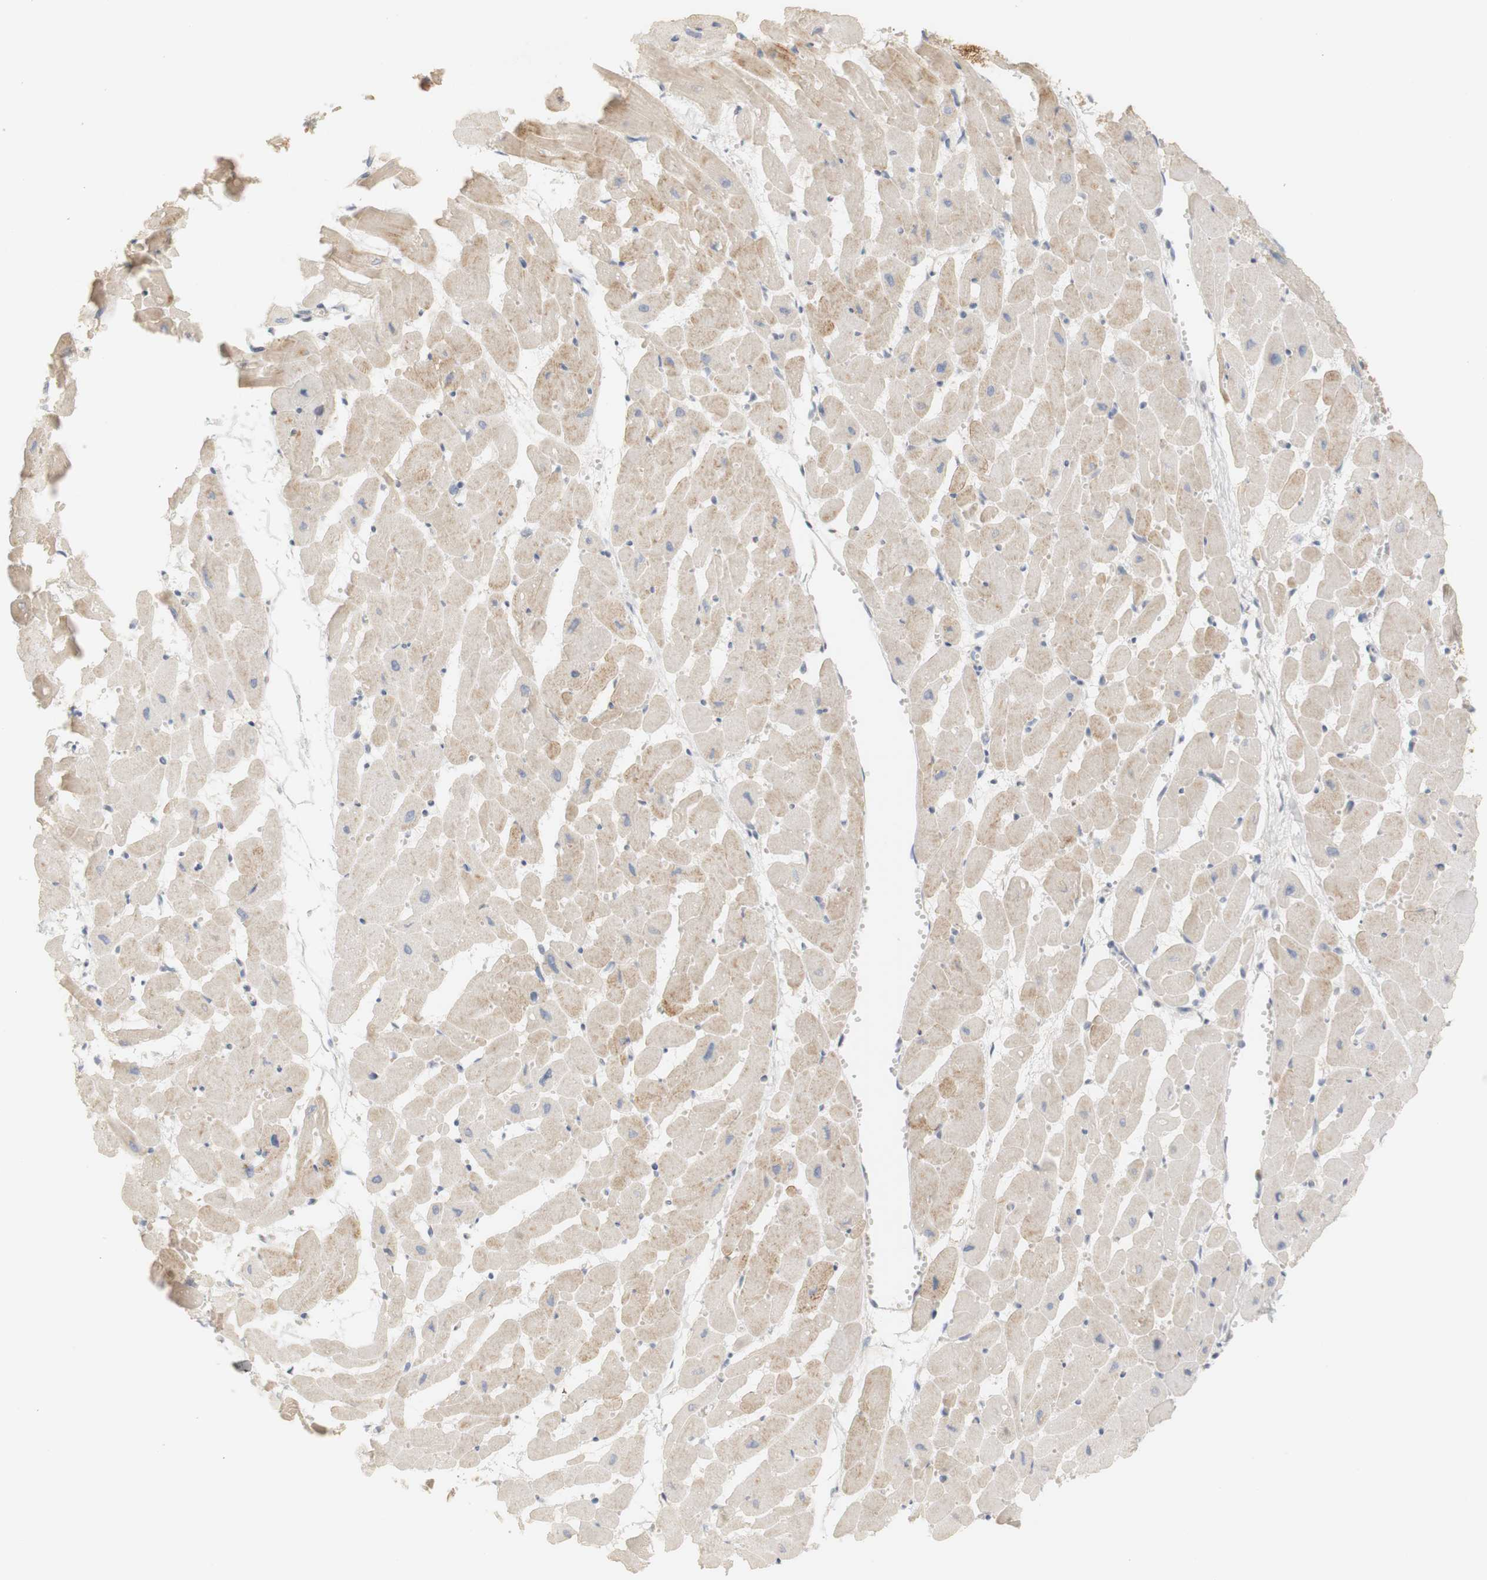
{"staining": {"intensity": "weak", "quantity": "25%-75%", "location": "cytoplasmic/membranous"}, "tissue": "heart muscle", "cell_type": "Cardiomyocytes", "image_type": "normal", "snomed": [{"axis": "morphology", "description": "Normal tissue, NOS"}, {"axis": "topography", "description": "Heart"}], "caption": "The histopathology image shows immunohistochemical staining of unremarkable heart muscle. There is weak cytoplasmic/membranous staining is seen in about 25%-75% of cardiomyocytes. The staining is performed using DAB brown chromogen to label protein expression. The nuclei are counter-stained blue using hematoxylin.", "gene": "RTN3", "patient": {"sex": "female", "age": 19}}